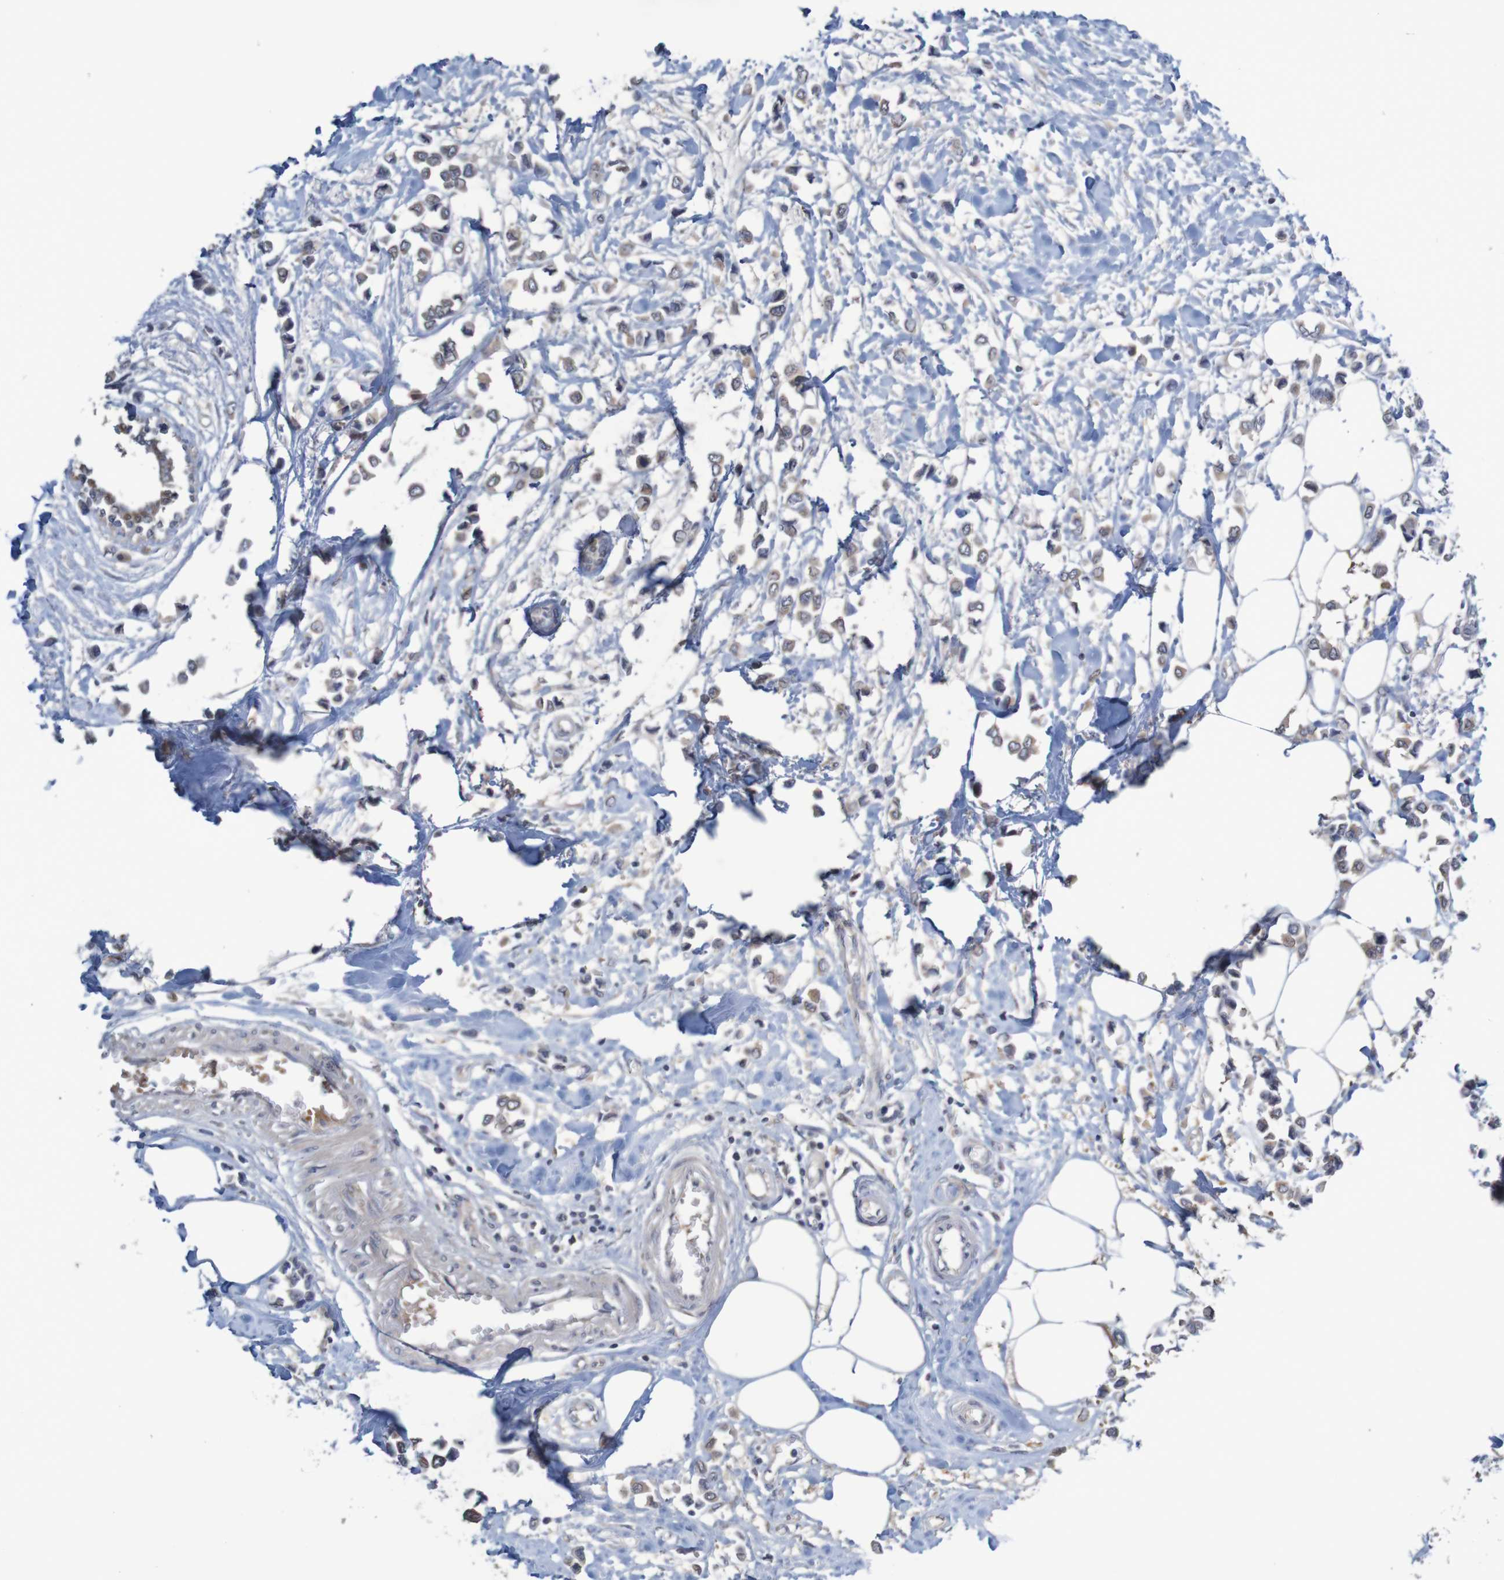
{"staining": {"intensity": "weak", "quantity": "25%-75%", "location": "cytoplasmic/membranous"}, "tissue": "breast cancer", "cell_type": "Tumor cells", "image_type": "cancer", "snomed": [{"axis": "morphology", "description": "Lobular carcinoma"}, {"axis": "topography", "description": "Breast"}], "caption": "There is low levels of weak cytoplasmic/membranous staining in tumor cells of breast cancer (lobular carcinoma), as demonstrated by immunohistochemical staining (brown color).", "gene": "ANKK1", "patient": {"sex": "female", "age": 51}}